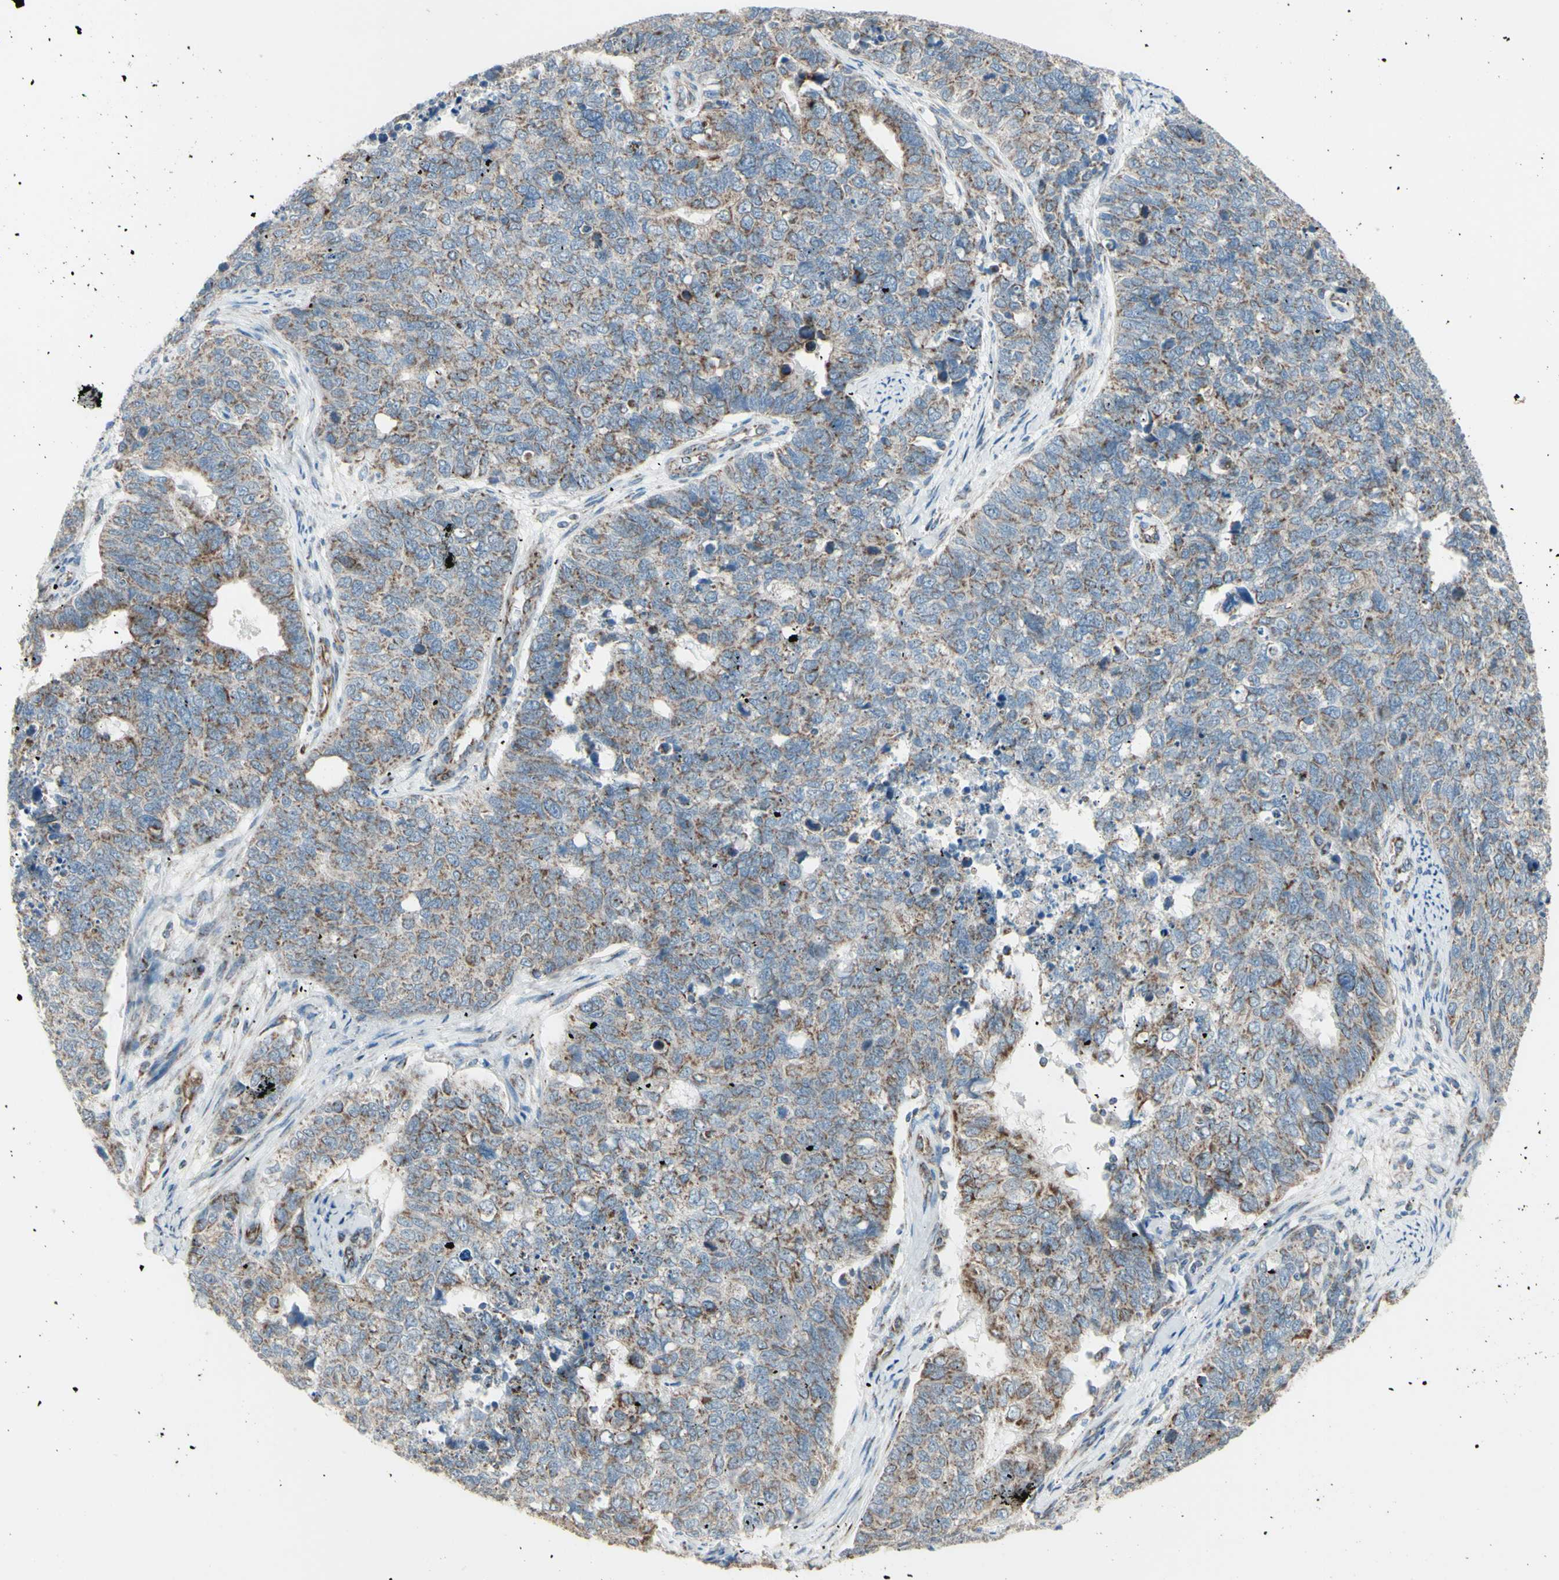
{"staining": {"intensity": "weak", "quantity": "25%-75%", "location": "cytoplasmic/membranous"}, "tissue": "cervical cancer", "cell_type": "Tumor cells", "image_type": "cancer", "snomed": [{"axis": "morphology", "description": "Squamous cell carcinoma, NOS"}, {"axis": "topography", "description": "Cervix"}], "caption": "Immunohistochemical staining of cervical cancer demonstrates low levels of weak cytoplasmic/membranous positivity in approximately 25%-75% of tumor cells.", "gene": "FAM171B", "patient": {"sex": "female", "age": 63}}